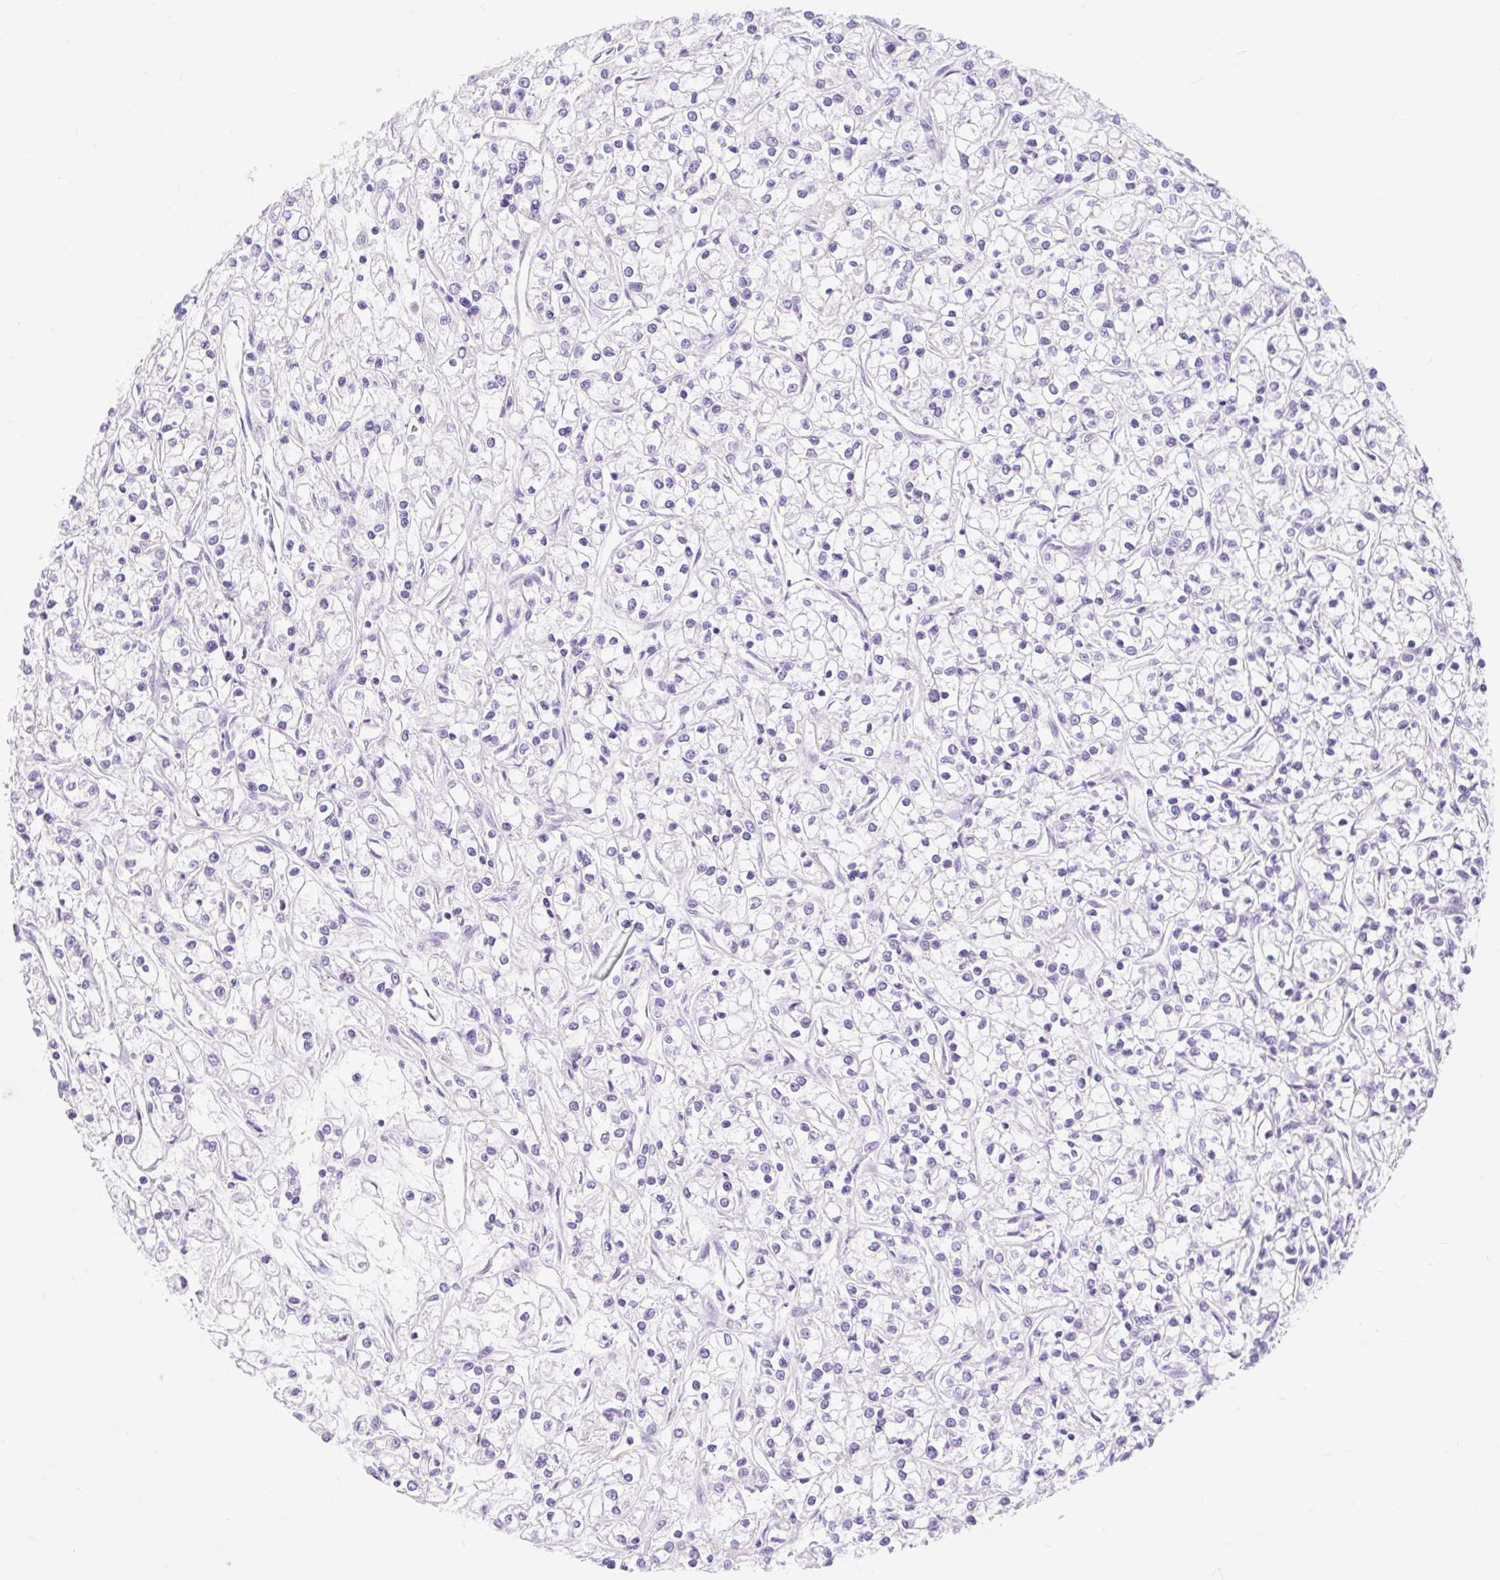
{"staining": {"intensity": "negative", "quantity": "none", "location": "none"}, "tissue": "renal cancer", "cell_type": "Tumor cells", "image_type": "cancer", "snomed": [{"axis": "morphology", "description": "Adenocarcinoma, NOS"}, {"axis": "topography", "description": "Kidney"}], "caption": "Tumor cells are negative for brown protein staining in renal cancer (adenocarcinoma).", "gene": "ITPK1", "patient": {"sex": "female", "age": 59}}